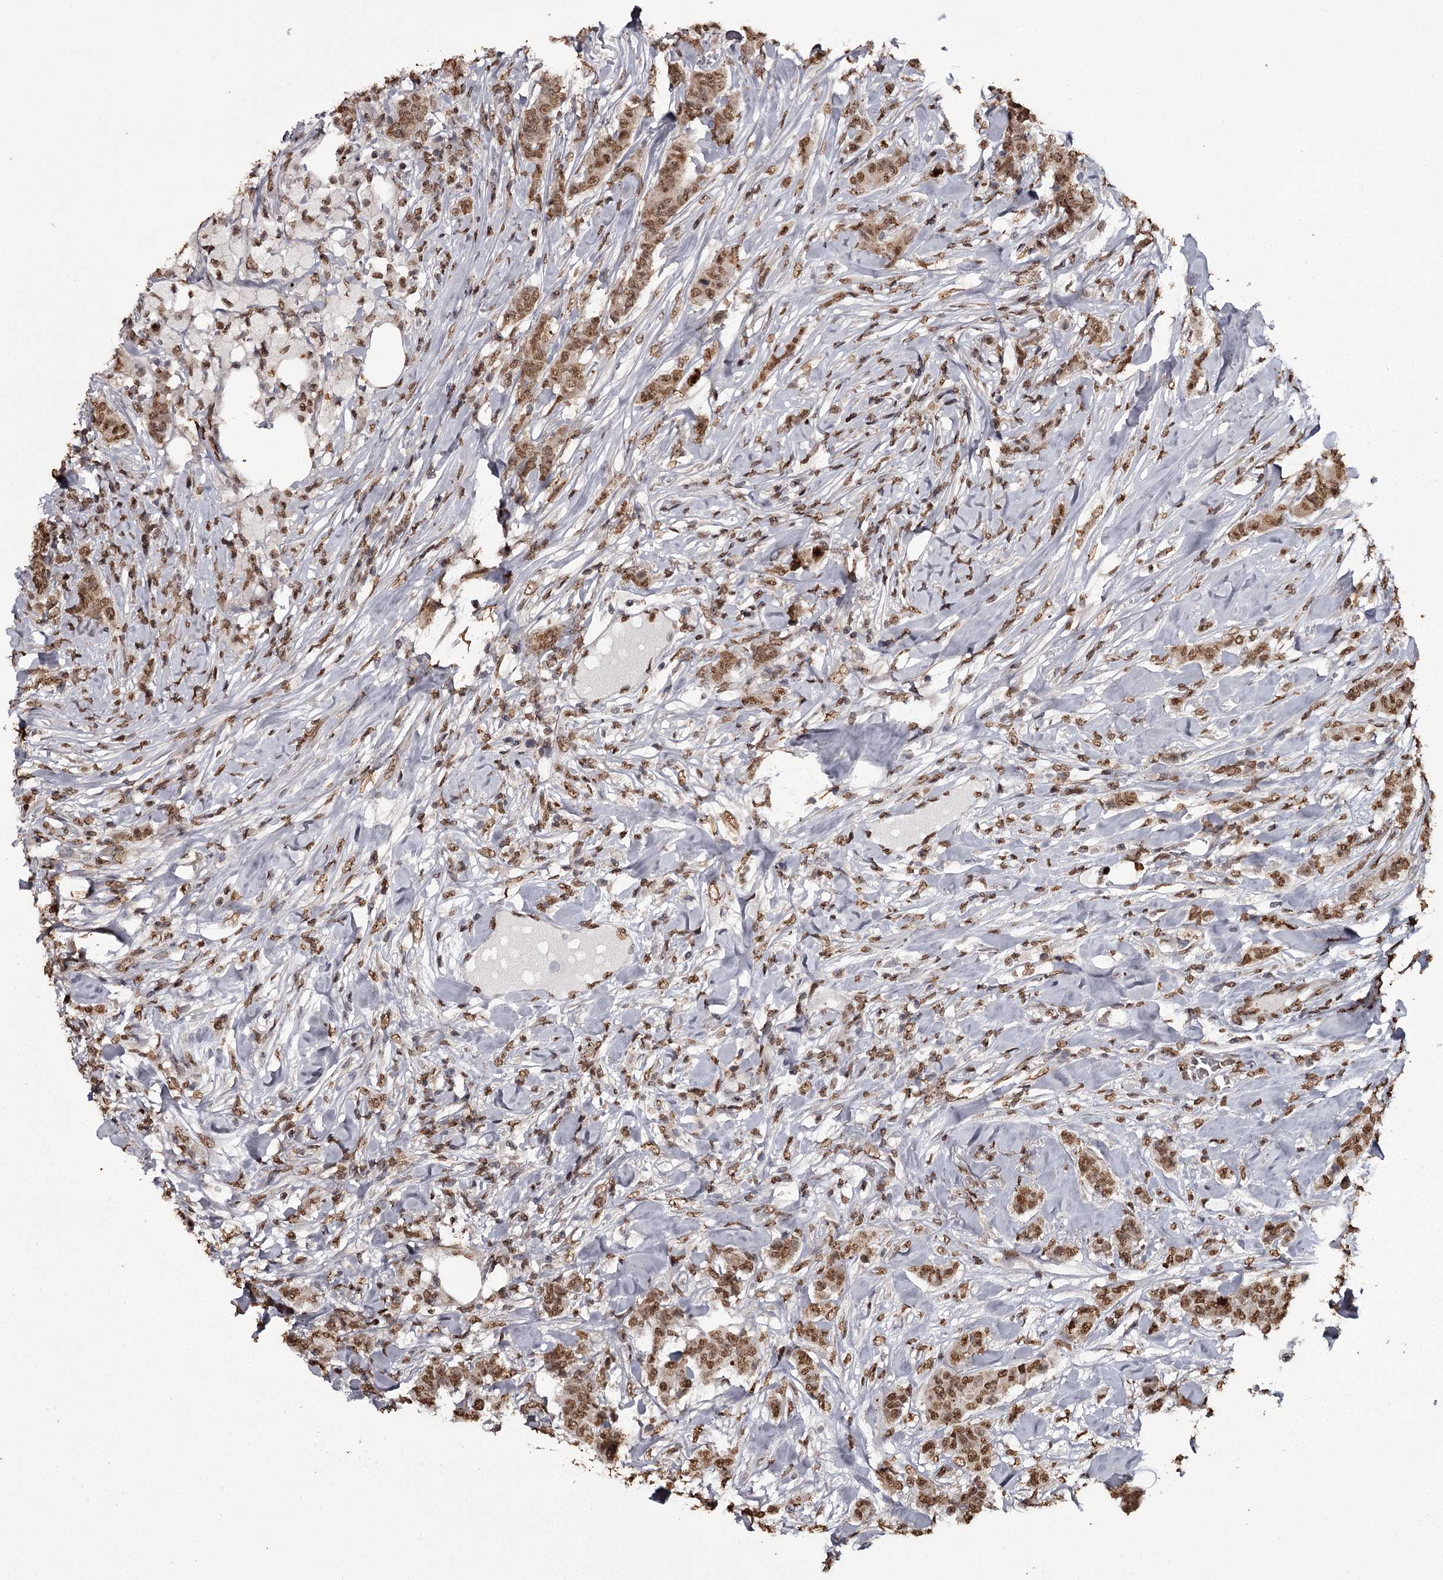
{"staining": {"intensity": "moderate", "quantity": ">75%", "location": "cytoplasmic/membranous,nuclear"}, "tissue": "breast cancer", "cell_type": "Tumor cells", "image_type": "cancer", "snomed": [{"axis": "morphology", "description": "Duct carcinoma"}, {"axis": "topography", "description": "Breast"}], "caption": "Protein expression analysis of breast cancer (intraductal carcinoma) demonstrates moderate cytoplasmic/membranous and nuclear staining in approximately >75% of tumor cells.", "gene": "THYN1", "patient": {"sex": "female", "age": 40}}